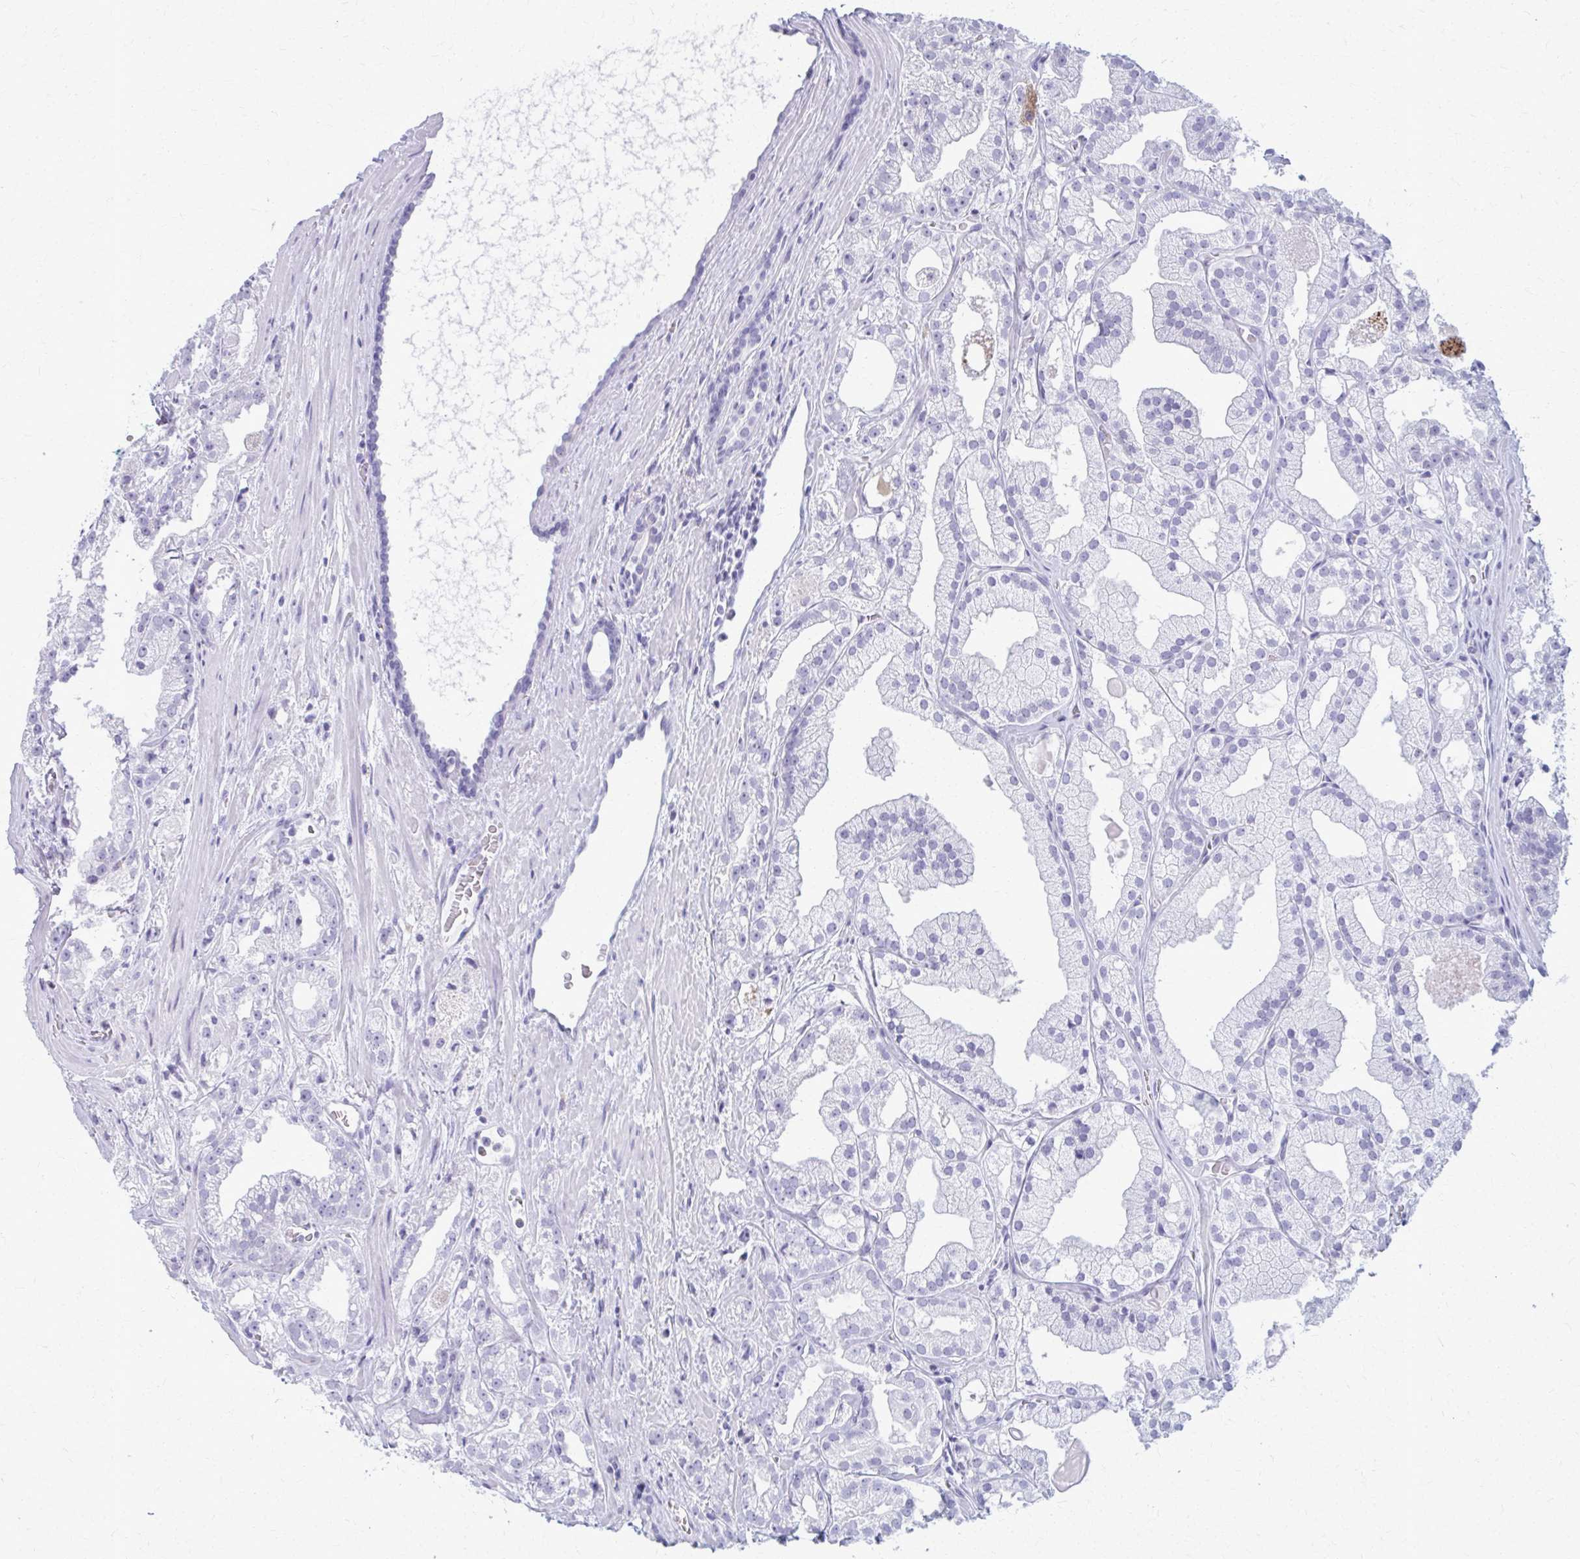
{"staining": {"intensity": "negative", "quantity": "none", "location": "none"}, "tissue": "prostate cancer", "cell_type": "Tumor cells", "image_type": "cancer", "snomed": [{"axis": "morphology", "description": "Adenocarcinoma, High grade"}, {"axis": "topography", "description": "Prostate"}], "caption": "High-grade adenocarcinoma (prostate) was stained to show a protein in brown. There is no significant expression in tumor cells. Nuclei are stained in blue.", "gene": "ACSM2B", "patient": {"sex": "male", "age": 68}}